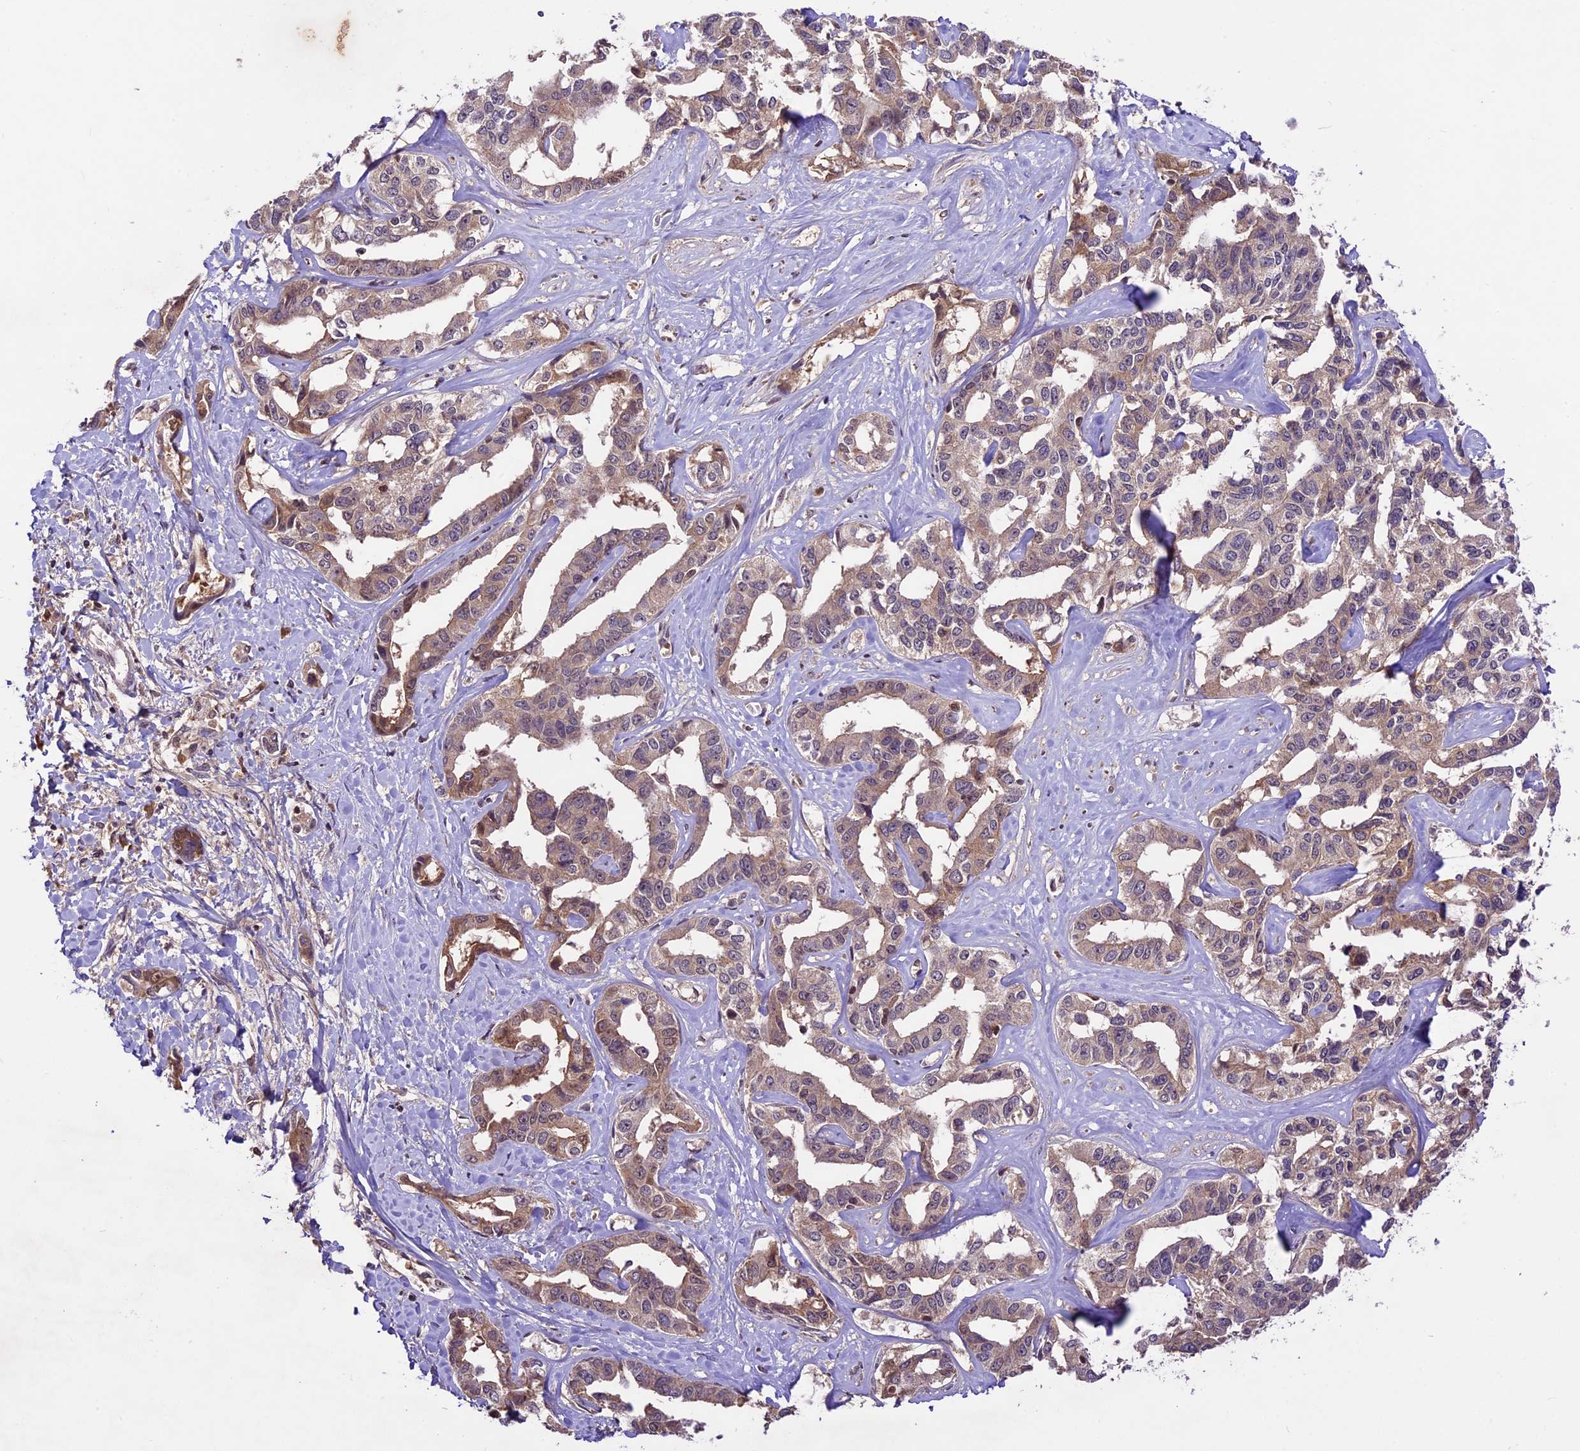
{"staining": {"intensity": "weak", "quantity": ">75%", "location": "cytoplasmic/membranous"}, "tissue": "liver cancer", "cell_type": "Tumor cells", "image_type": "cancer", "snomed": [{"axis": "morphology", "description": "Cholangiocarcinoma"}, {"axis": "topography", "description": "Liver"}], "caption": "DAB immunohistochemical staining of human liver cancer displays weak cytoplasmic/membranous protein staining in about >75% of tumor cells.", "gene": "ATP10A", "patient": {"sex": "male", "age": 59}}